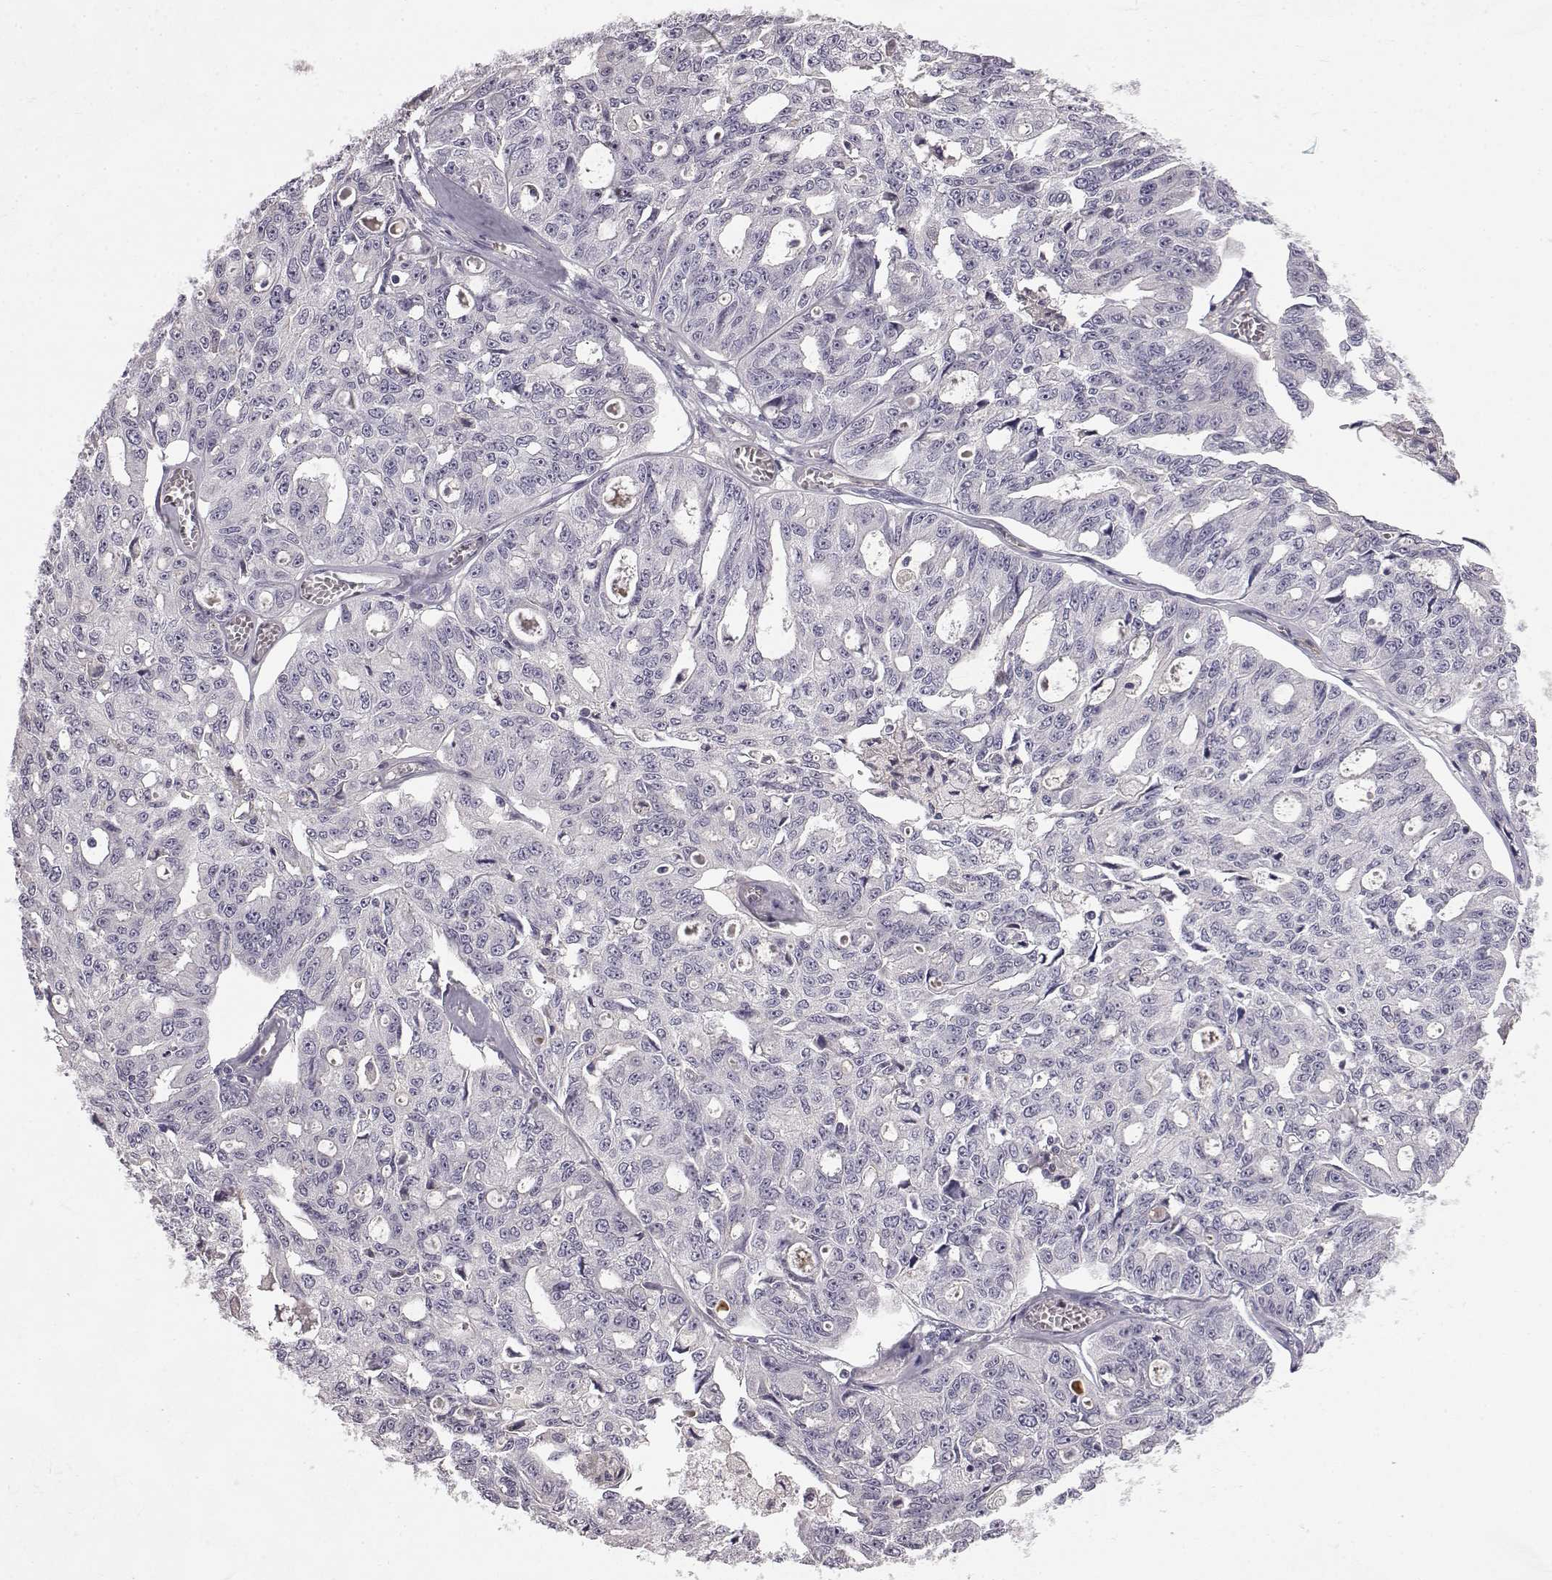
{"staining": {"intensity": "negative", "quantity": "none", "location": "none"}, "tissue": "ovarian cancer", "cell_type": "Tumor cells", "image_type": "cancer", "snomed": [{"axis": "morphology", "description": "Carcinoma, endometroid"}, {"axis": "topography", "description": "Ovary"}], "caption": "A micrograph of ovarian cancer stained for a protein shows no brown staining in tumor cells.", "gene": "KRT85", "patient": {"sex": "female", "age": 65}}